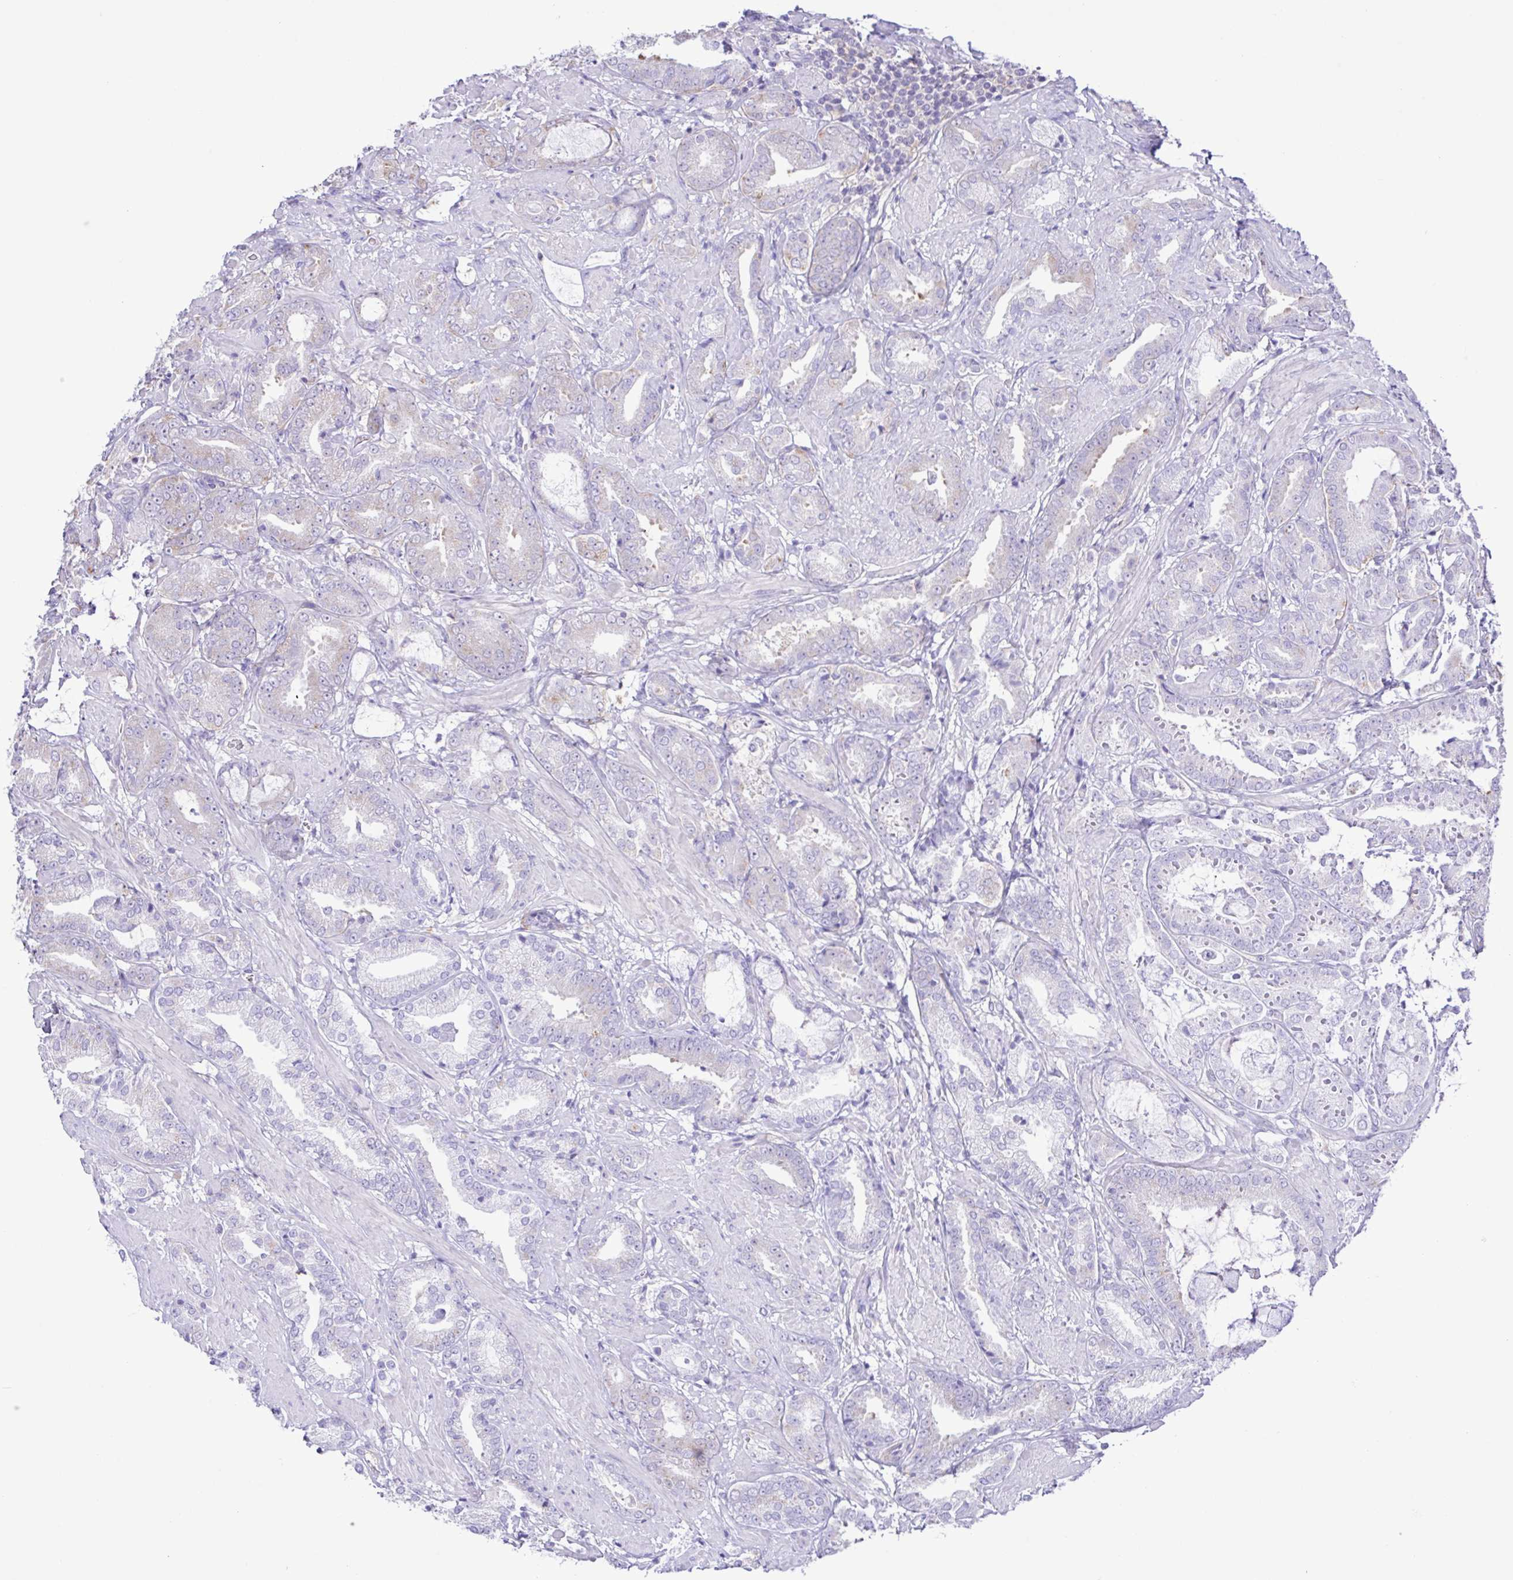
{"staining": {"intensity": "negative", "quantity": "none", "location": "none"}, "tissue": "prostate cancer", "cell_type": "Tumor cells", "image_type": "cancer", "snomed": [{"axis": "morphology", "description": "Adenocarcinoma, High grade"}, {"axis": "topography", "description": "Prostate"}], "caption": "DAB (3,3'-diaminobenzidine) immunohistochemical staining of human high-grade adenocarcinoma (prostate) demonstrates no significant expression in tumor cells.", "gene": "CYP17A1", "patient": {"sex": "male", "age": 56}}